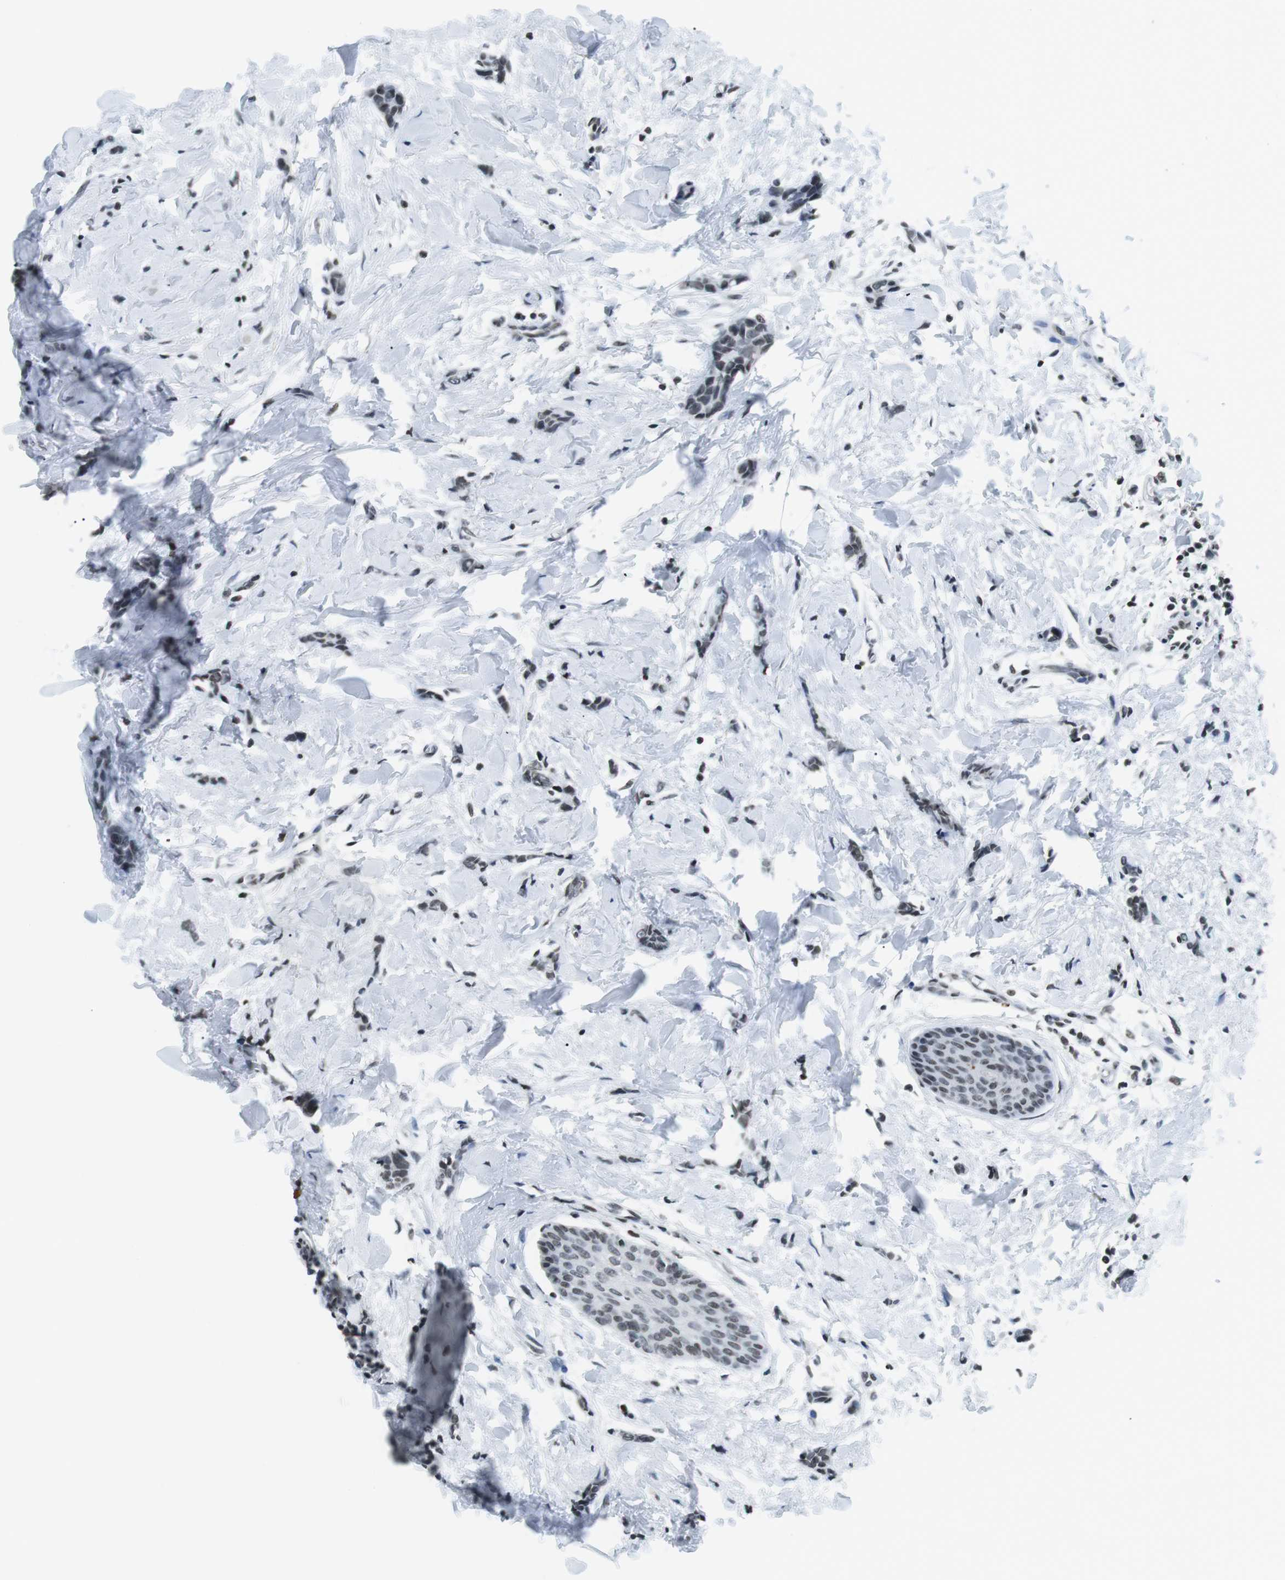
{"staining": {"intensity": "weak", "quantity": "<25%", "location": "nuclear"}, "tissue": "breast cancer", "cell_type": "Tumor cells", "image_type": "cancer", "snomed": [{"axis": "morphology", "description": "Lobular carcinoma"}, {"axis": "topography", "description": "Skin"}, {"axis": "topography", "description": "Breast"}], "caption": "The micrograph shows no staining of tumor cells in breast cancer.", "gene": "E2F2", "patient": {"sex": "female", "age": 46}}